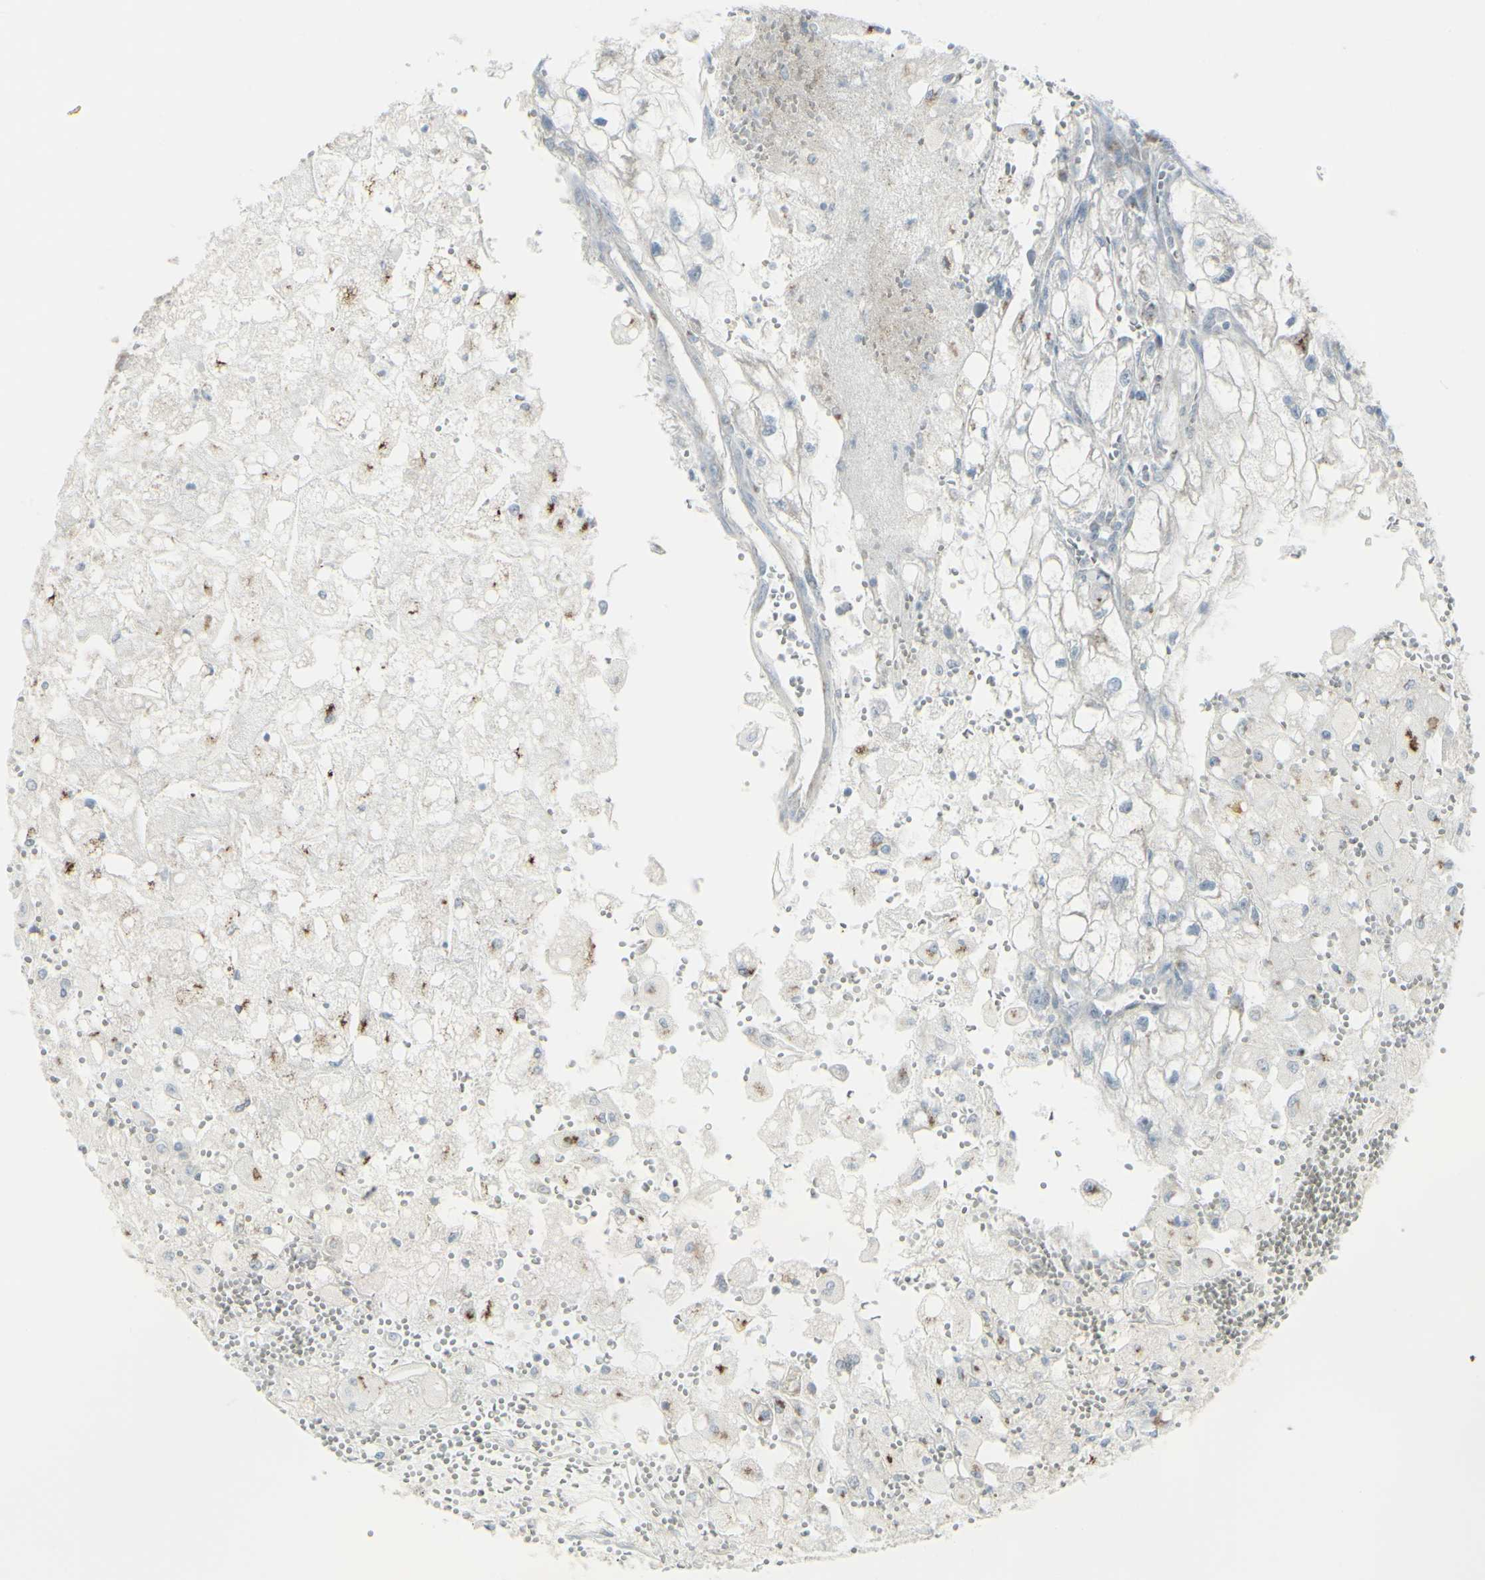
{"staining": {"intensity": "negative", "quantity": "none", "location": "none"}, "tissue": "renal cancer", "cell_type": "Tumor cells", "image_type": "cancer", "snomed": [{"axis": "morphology", "description": "Adenocarcinoma, NOS"}, {"axis": "topography", "description": "Kidney"}], "caption": "There is no significant positivity in tumor cells of renal adenocarcinoma.", "gene": "GALNT6", "patient": {"sex": "female", "age": 70}}